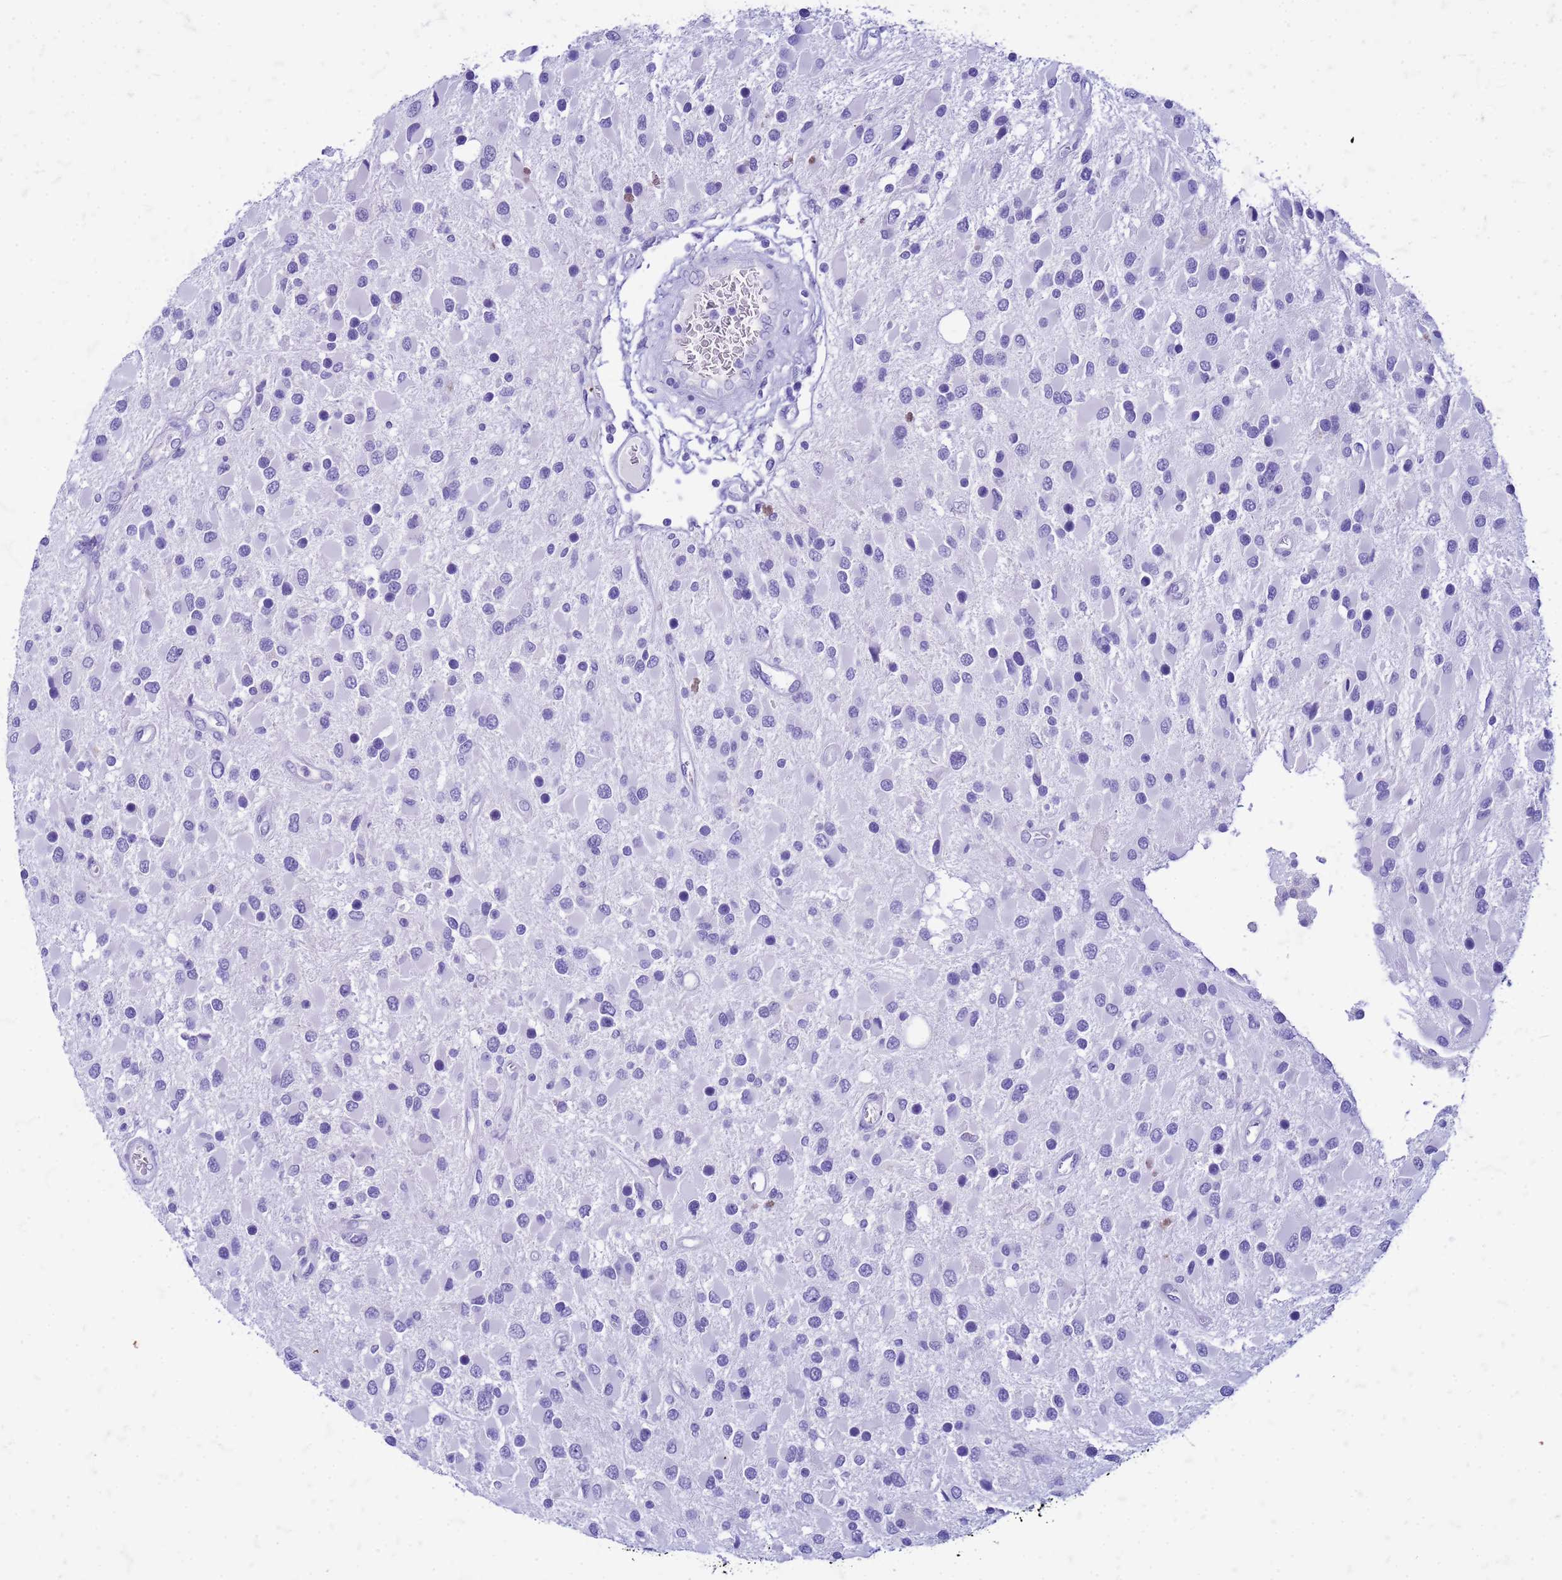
{"staining": {"intensity": "negative", "quantity": "none", "location": "none"}, "tissue": "glioma", "cell_type": "Tumor cells", "image_type": "cancer", "snomed": [{"axis": "morphology", "description": "Glioma, malignant, High grade"}, {"axis": "topography", "description": "Brain"}], "caption": "DAB immunohistochemical staining of malignant glioma (high-grade) displays no significant staining in tumor cells.", "gene": "CFAP100", "patient": {"sex": "male", "age": 53}}